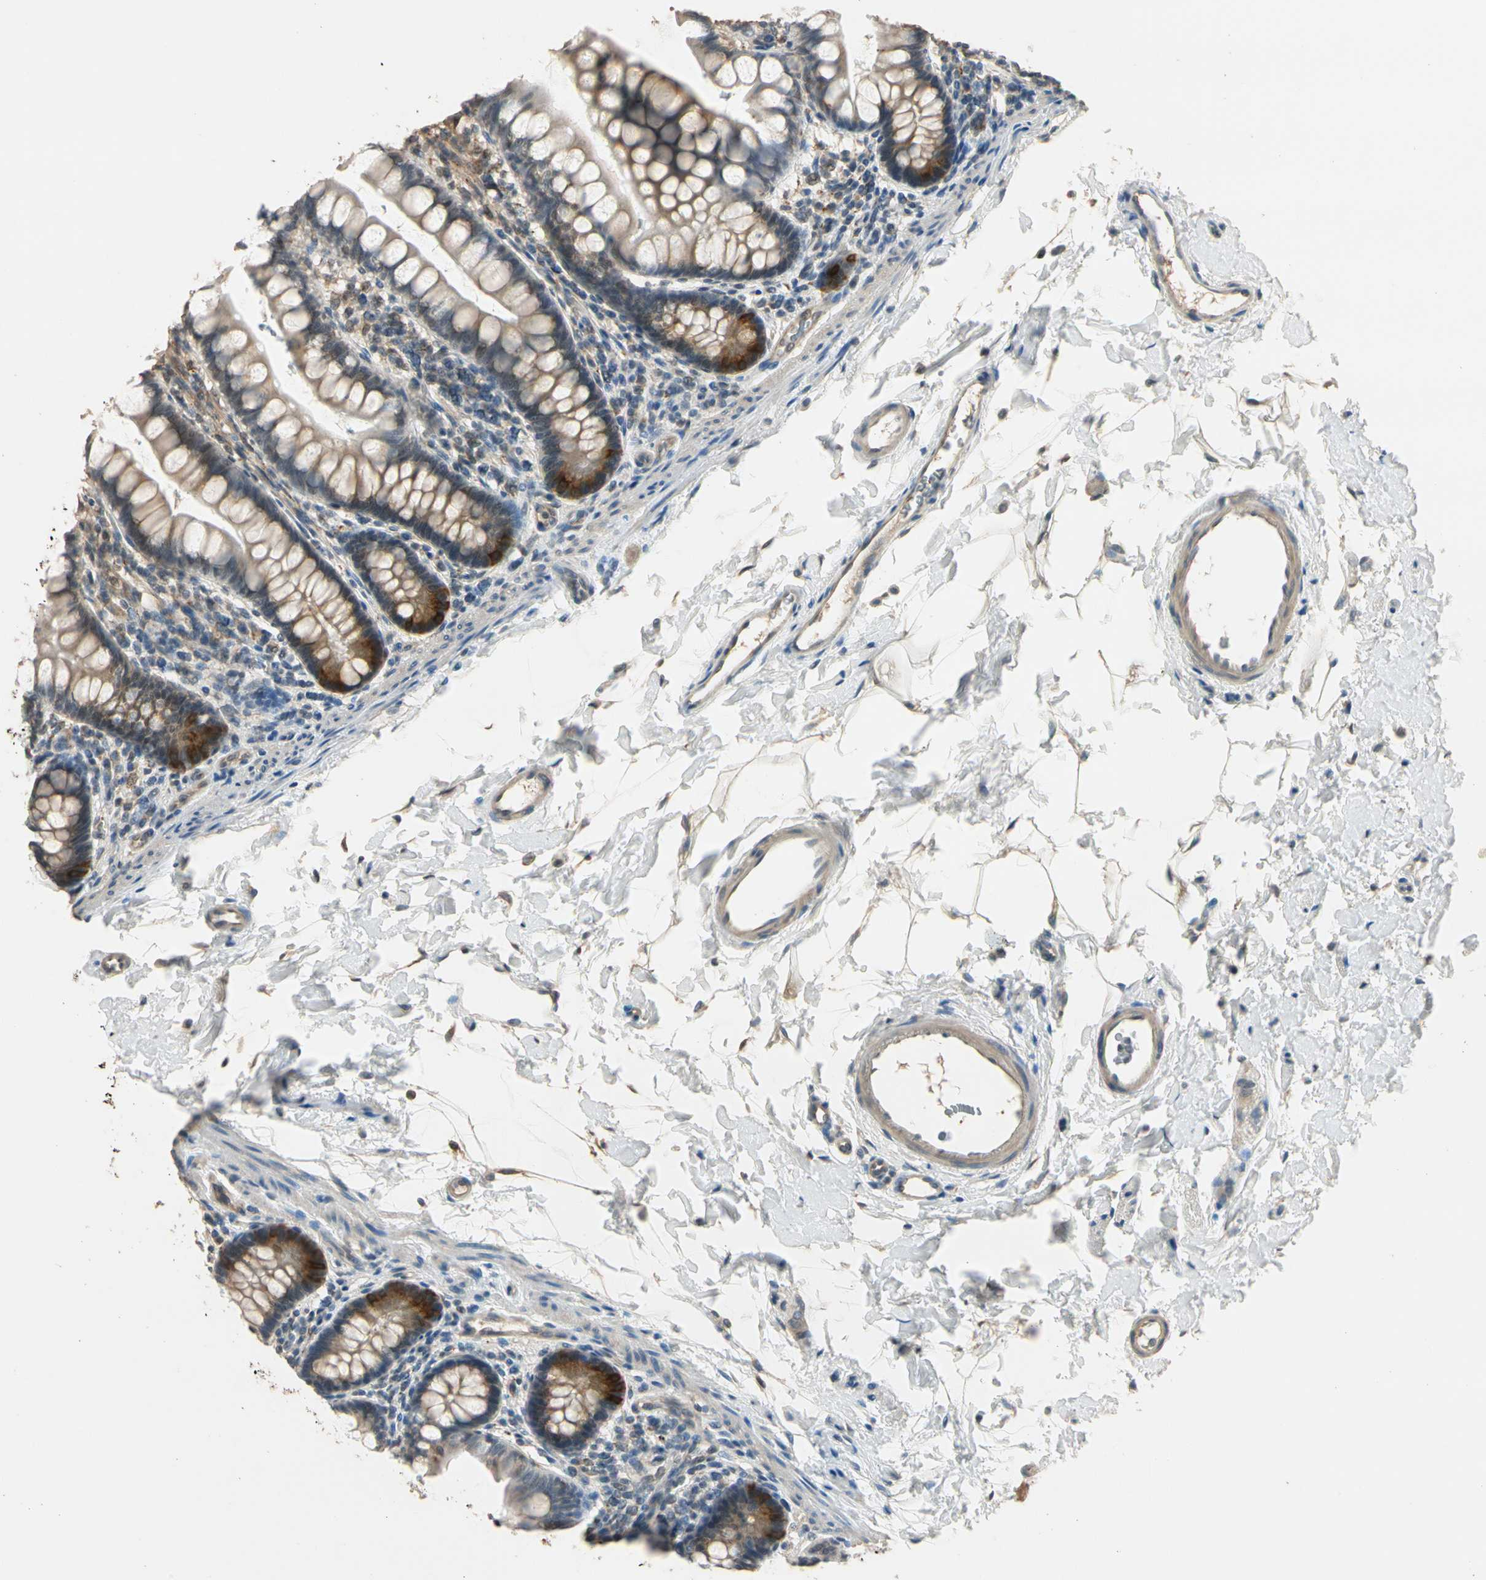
{"staining": {"intensity": "strong", "quantity": "25%-75%", "location": "cytoplasmic/membranous"}, "tissue": "small intestine", "cell_type": "Glandular cells", "image_type": "normal", "snomed": [{"axis": "morphology", "description": "Normal tissue, NOS"}, {"axis": "topography", "description": "Small intestine"}], "caption": "High-power microscopy captured an immunohistochemistry histopathology image of unremarkable small intestine, revealing strong cytoplasmic/membranous staining in approximately 25%-75% of glandular cells. (DAB = brown stain, brightfield microscopy at high magnification).", "gene": "TASOR", "patient": {"sex": "female", "age": 58}}